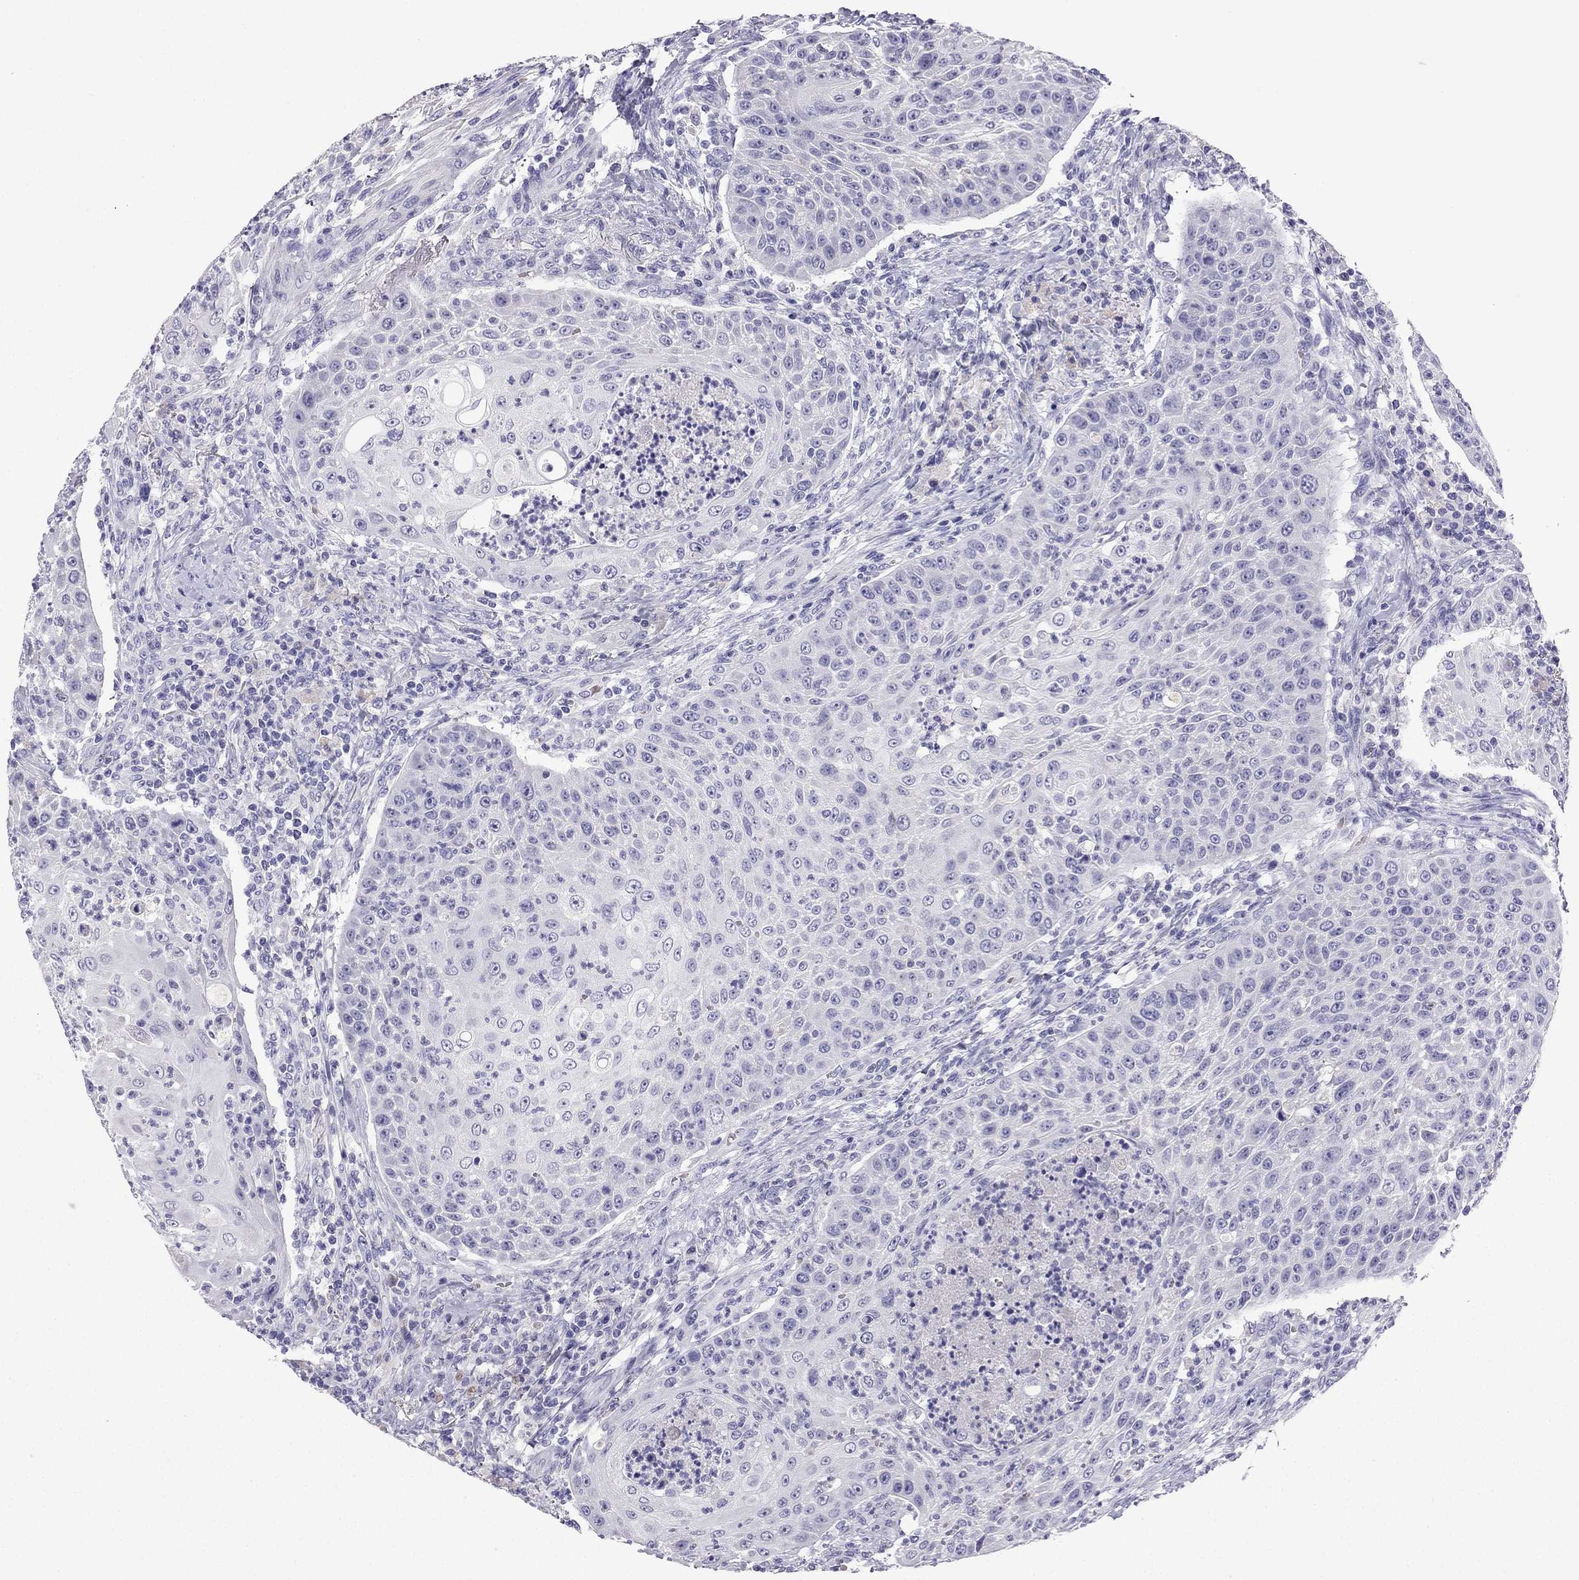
{"staining": {"intensity": "negative", "quantity": "none", "location": "none"}, "tissue": "head and neck cancer", "cell_type": "Tumor cells", "image_type": "cancer", "snomed": [{"axis": "morphology", "description": "Squamous cell carcinoma, NOS"}, {"axis": "topography", "description": "Head-Neck"}], "caption": "An image of human head and neck cancer is negative for staining in tumor cells. Nuclei are stained in blue.", "gene": "NPTX1", "patient": {"sex": "male", "age": 69}}